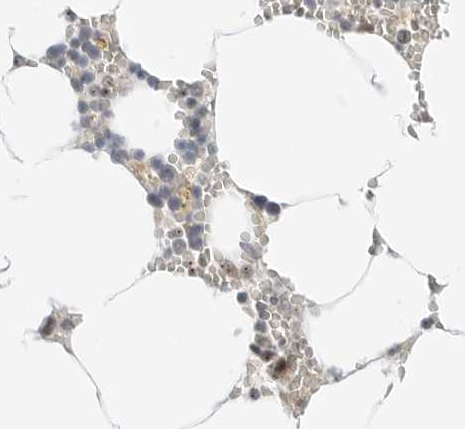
{"staining": {"intensity": "moderate", "quantity": "<25%", "location": "nuclear"}, "tissue": "bone marrow", "cell_type": "Hematopoietic cells", "image_type": "normal", "snomed": [{"axis": "morphology", "description": "Normal tissue, NOS"}, {"axis": "topography", "description": "Bone marrow"}], "caption": "A high-resolution image shows immunohistochemistry staining of unremarkable bone marrow, which demonstrates moderate nuclear positivity in approximately <25% of hematopoietic cells.", "gene": "RIMKLA", "patient": {"sex": "male", "age": 70}}